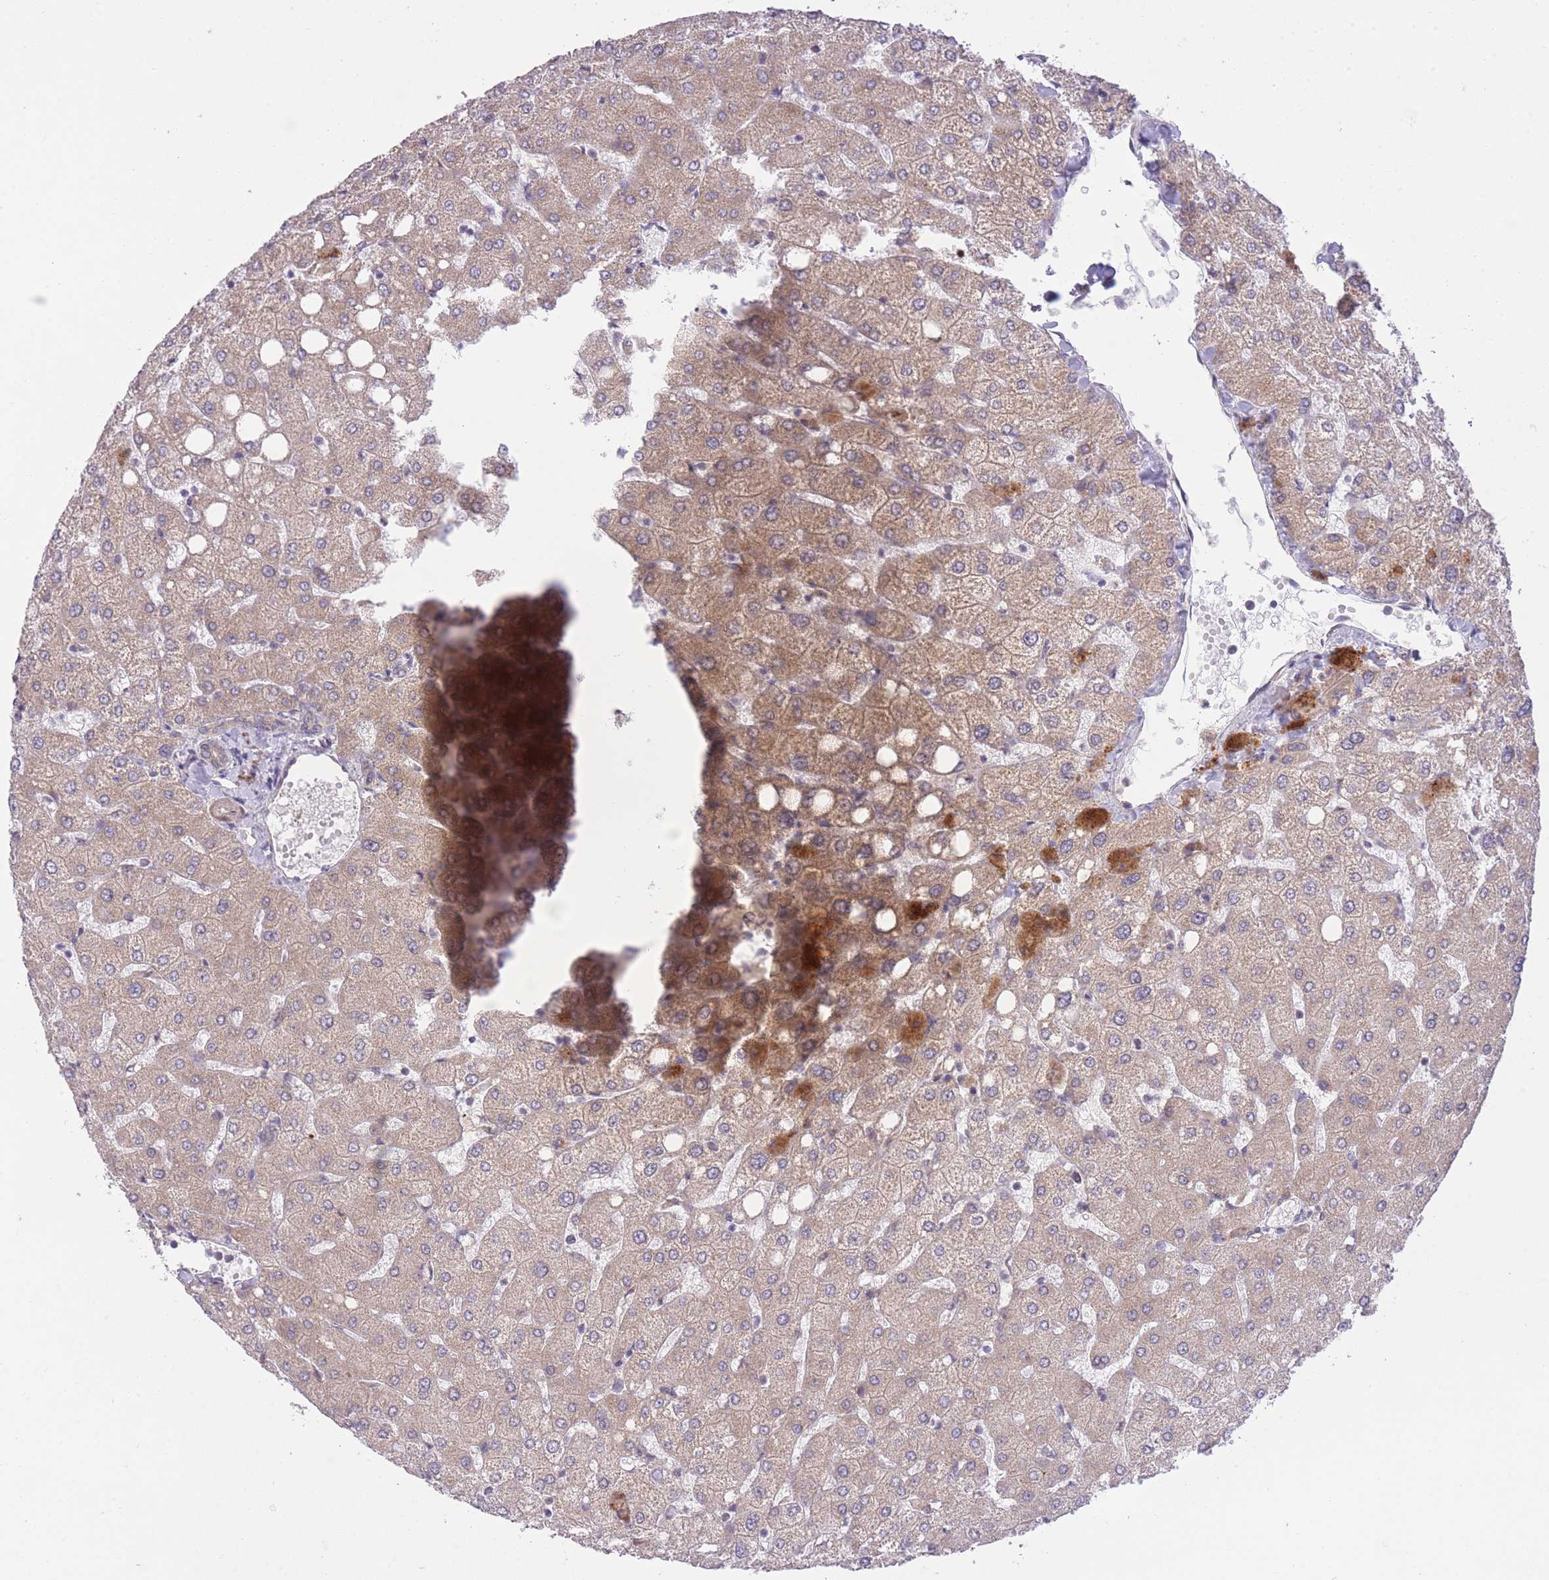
{"staining": {"intensity": "negative", "quantity": "none", "location": "none"}, "tissue": "liver", "cell_type": "Cholangiocytes", "image_type": "normal", "snomed": [{"axis": "morphology", "description": "Normal tissue, NOS"}, {"axis": "topography", "description": "Liver"}], "caption": "Protein analysis of benign liver reveals no significant positivity in cholangiocytes.", "gene": "ELOA2", "patient": {"sex": "female", "age": 54}}